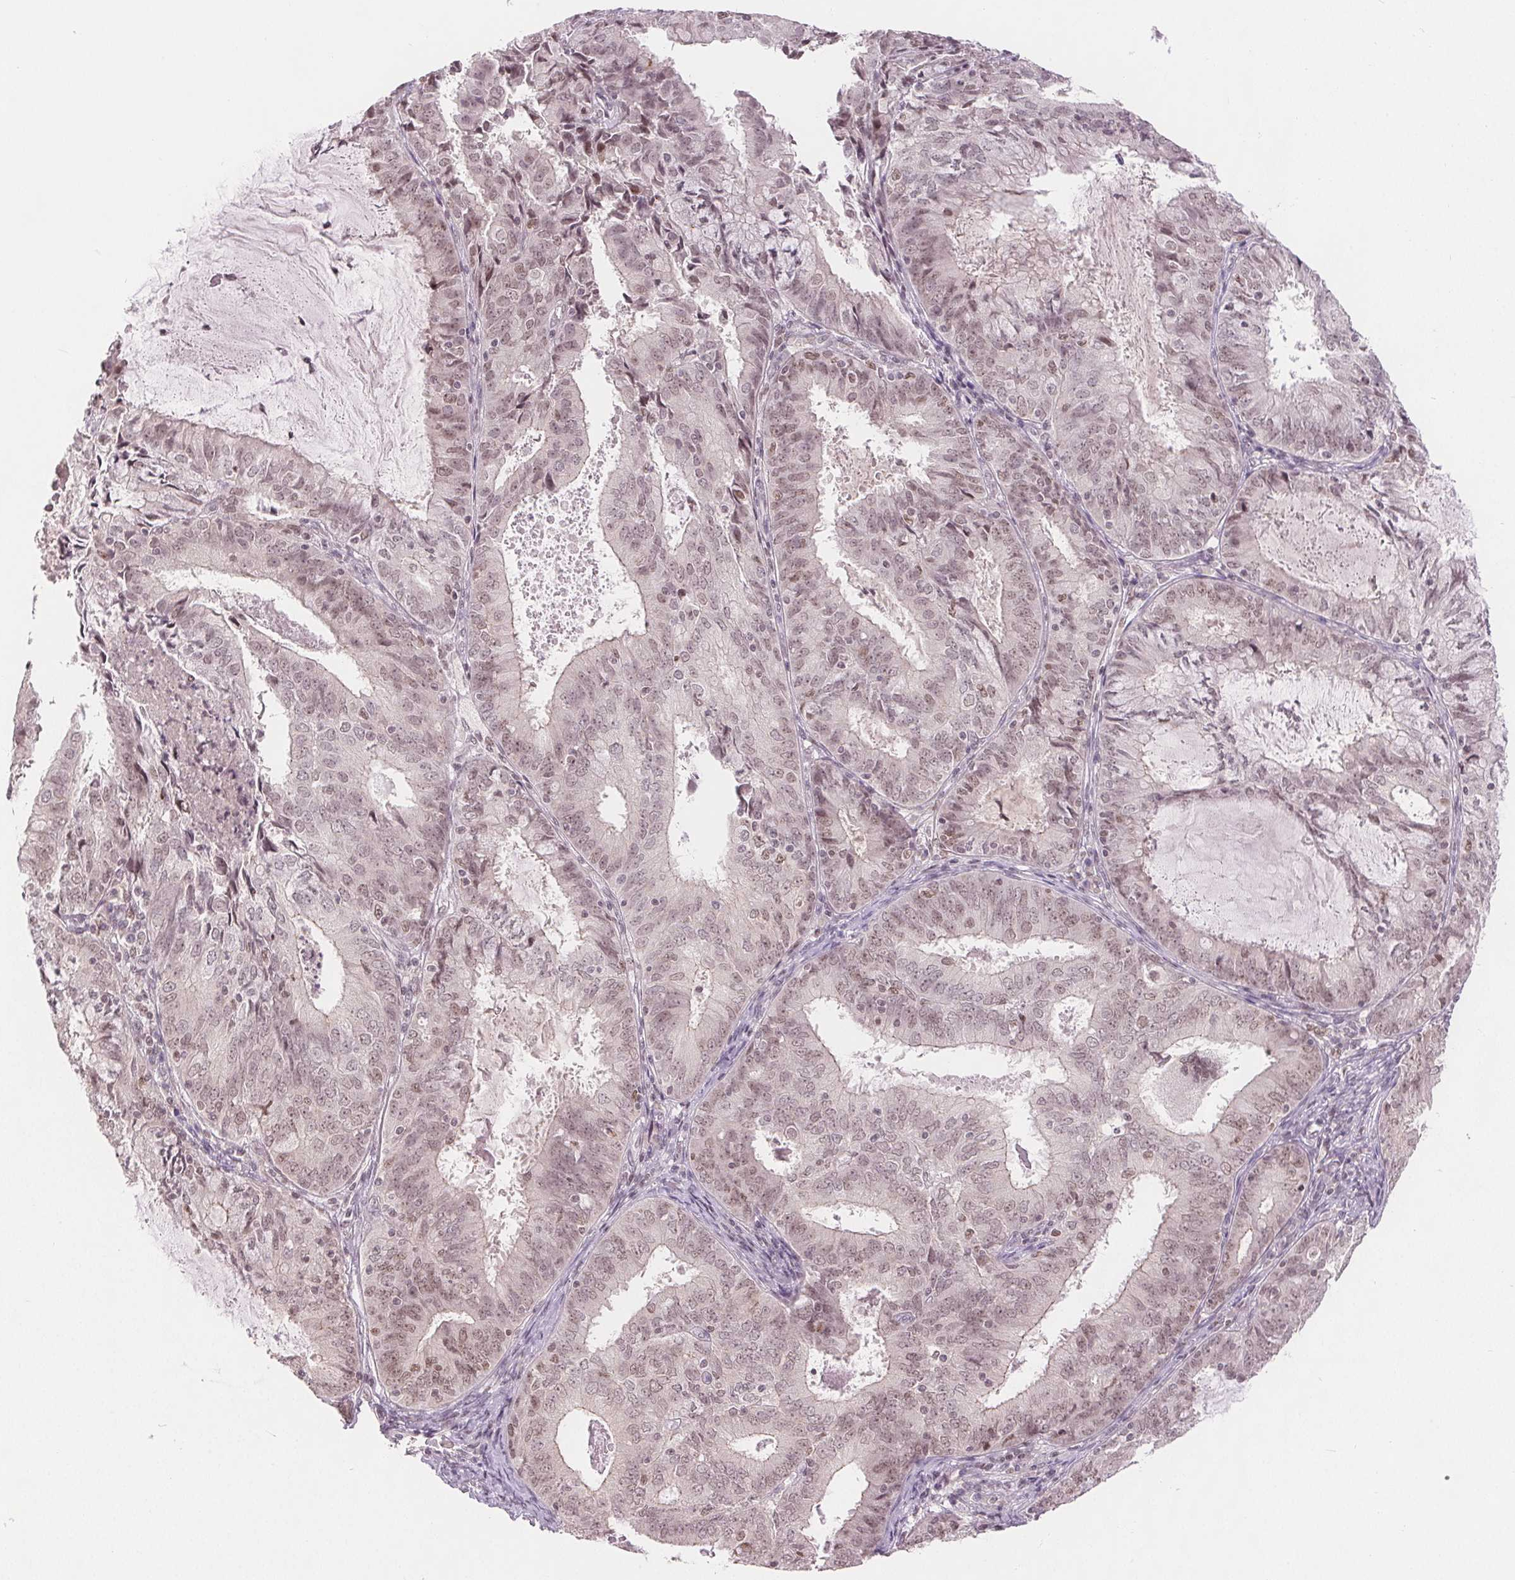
{"staining": {"intensity": "weak", "quantity": ">75%", "location": "nuclear"}, "tissue": "endometrial cancer", "cell_type": "Tumor cells", "image_type": "cancer", "snomed": [{"axis": "morphology", "description": "Adenocarcinoma, NOS"}, {"axis": "topography", "description": "Endometrium"}], "caption": "Immunohistochemistry (IHC) of endometrial cancer (adenocarcinoma) demonstrates low levels of weak nuclear expression in about >75% of tumor cells. Nuclei are stained in blue.", "gene": "DEK", "patient": {"sex": "female", "age": 57}}